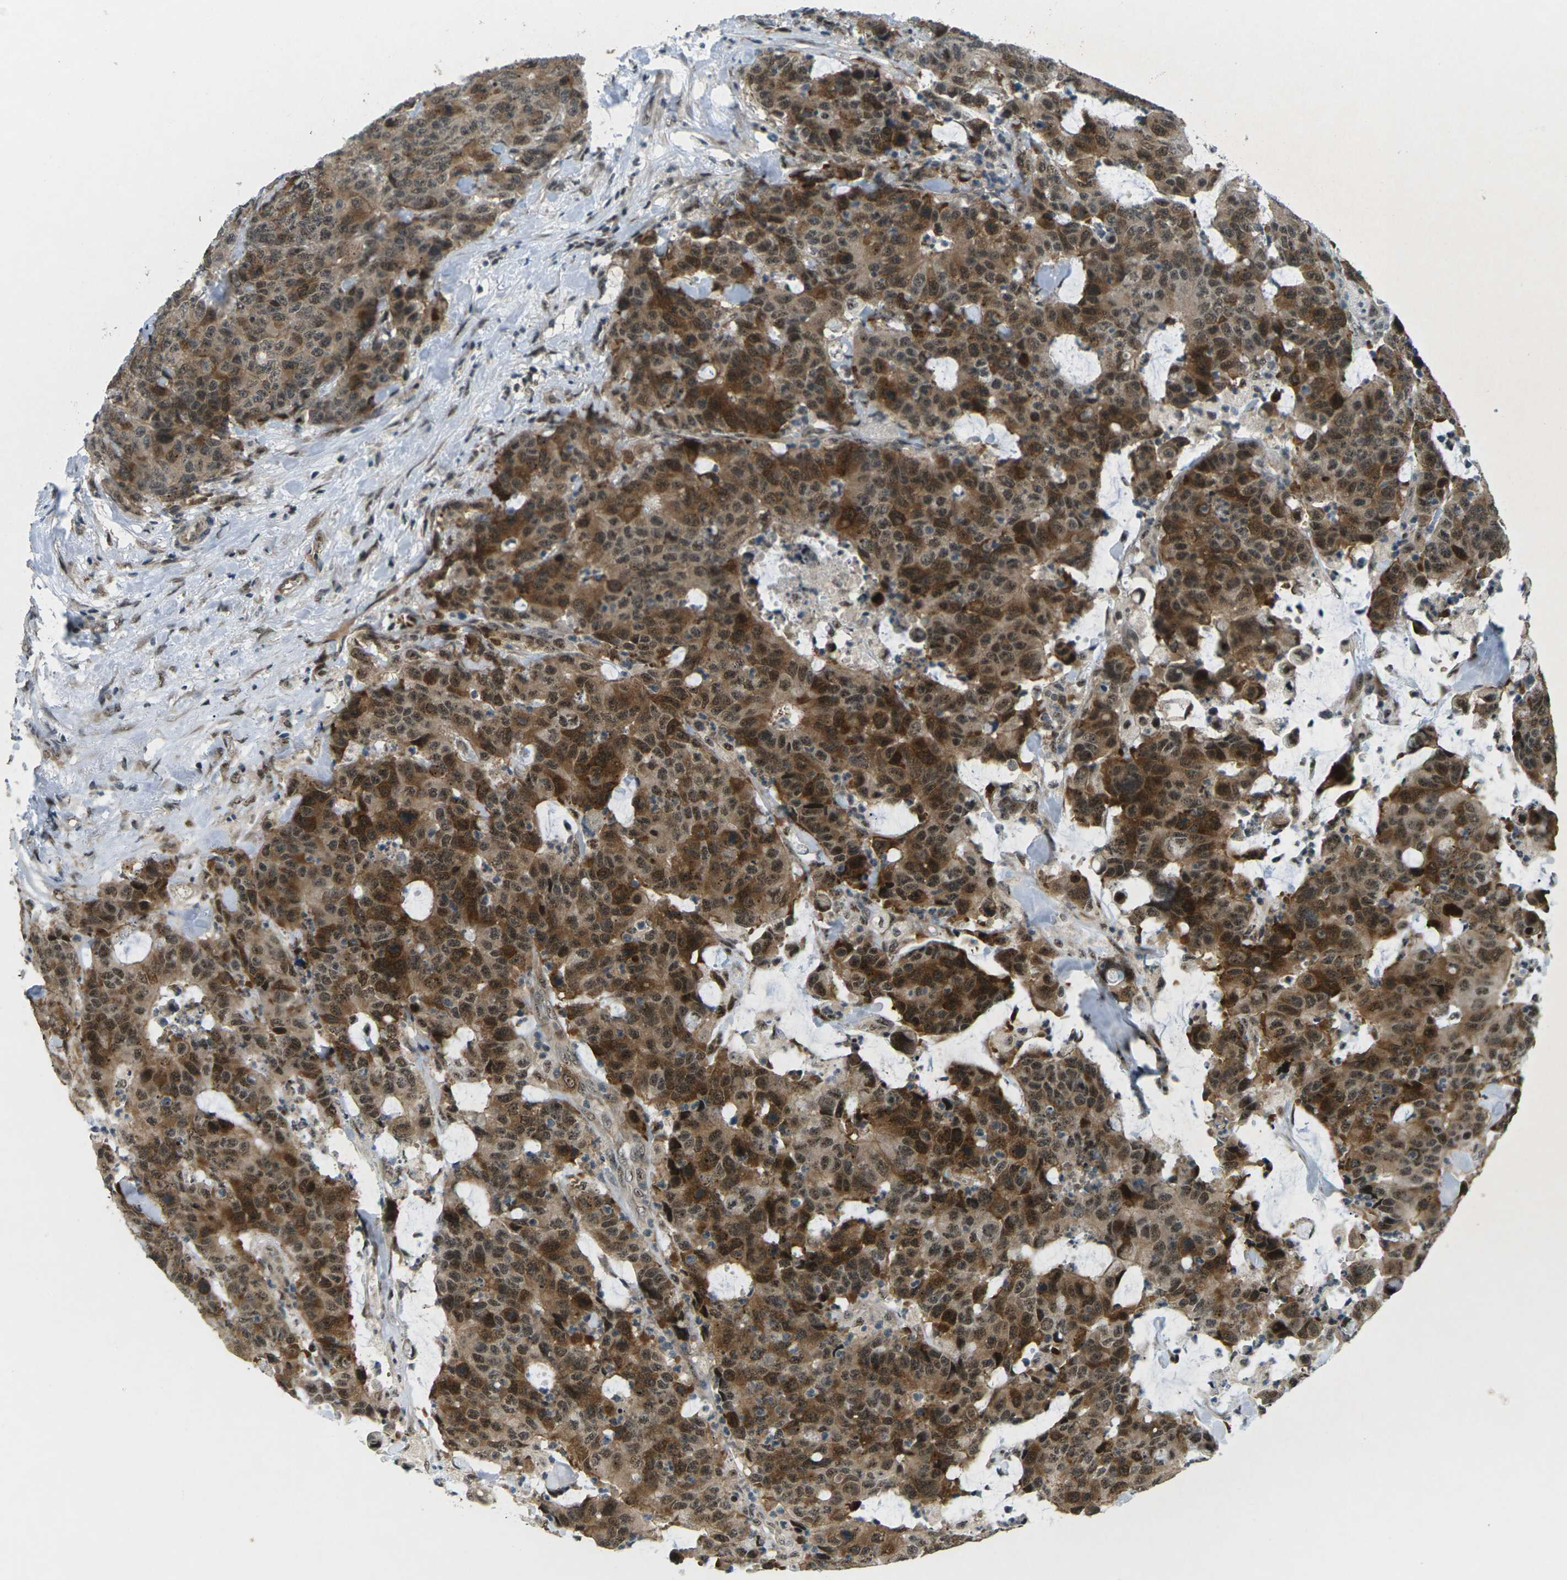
{"staining": {"intensity": "moderate", "quantity": ">75%", "location": "cytoplasmic/membranous"}, "tissue": "colorectal cancer", "cell_type": "Tumor cells", "image_type": "cancer", "snomed": [{"axis": "morphology", "description": "Adenocarcinoma, NOS"}, {"axis": "topography", "description": "Colon"}], "caption": "Adenocarcinoma (colorectal) tissue exhibits moderate cytoplasmic/membranous staining in approximately >75% of tumor cells, visualized by immunohistochemistry. (DAB = brown stain, brightfield microscopy at high magnification).", "gene": "UBE2S", "patient": {"sex": "female", "age": 86}}